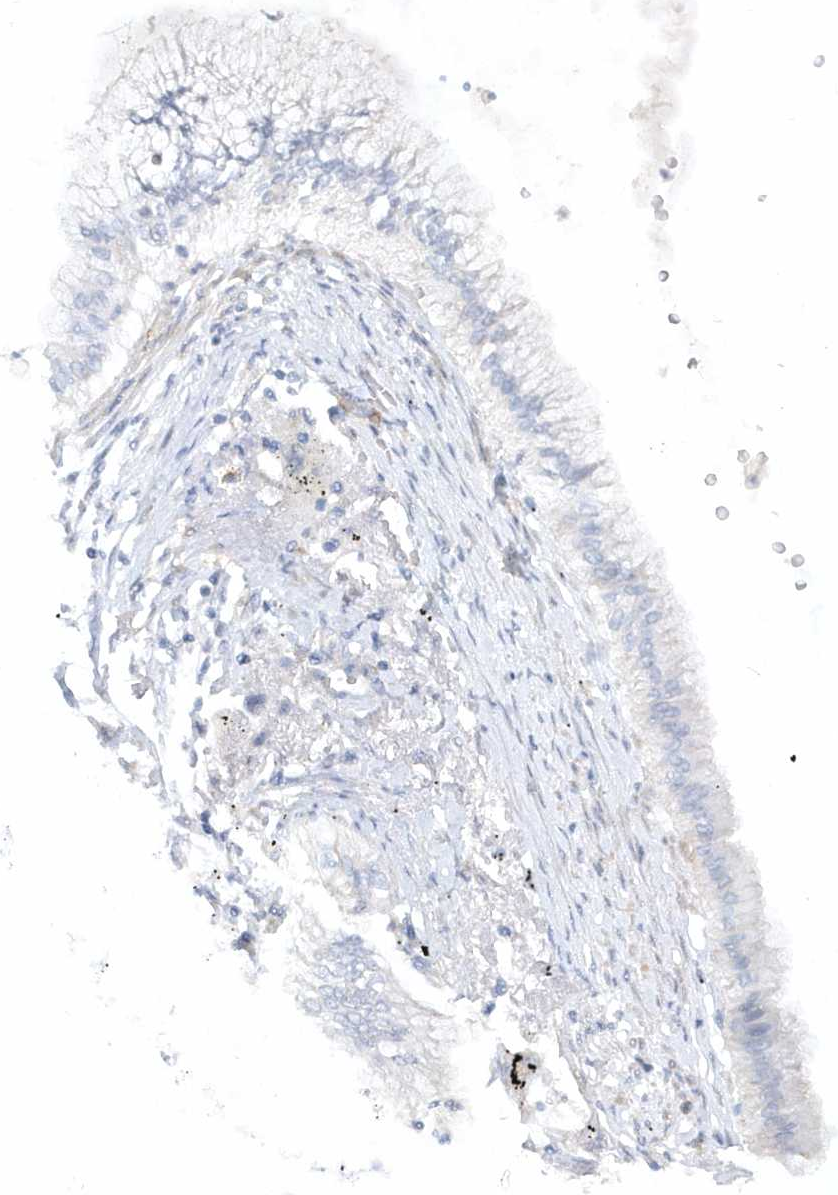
{"staining": {"intensity": "negative", "quantity": "none", "location": "none"}, "tissue": "lung cancer", "cell_type": "Tumor cells", "image_type": "cancer", "snomed": [{"axis": "morphology", "description": "Adenocarcinoma, NOS"}, {"axis": "topography", "description": "Lung"}], "caption": "A histopathology image of human lung adenocarcinoma is negative for staining in tumor cells. Nuclei are stained in blue.", "gene": "DNAH1", "patient": {"sex": "female", "age": 70}}